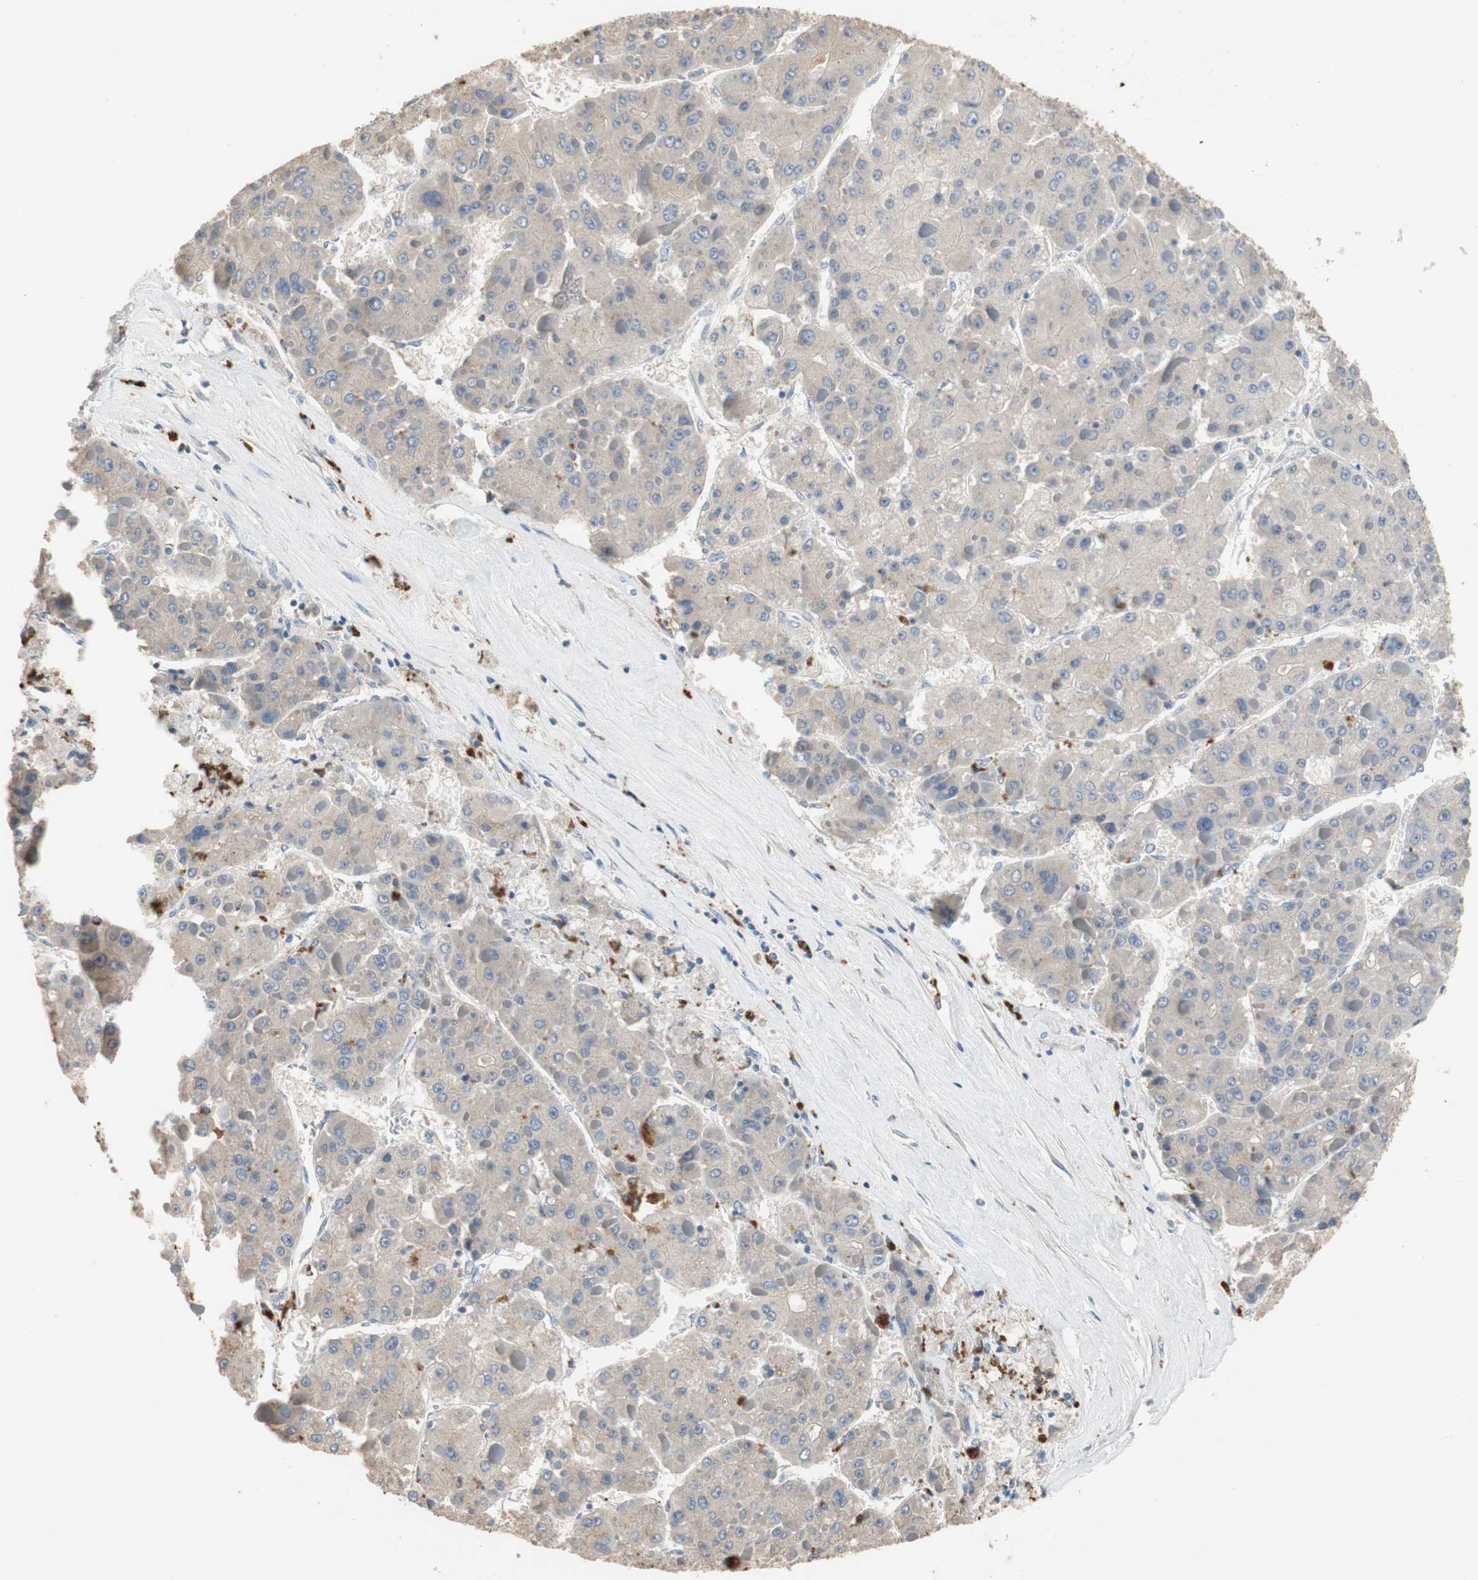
{"staining": {"intensity": "weak", "quantity": "25%-75%", "location": "cytoplasmic/membranous"}, "tissue": "liver cancer", "cell_type": "Tumor cells", "image_type": "cancer", "snomed": [{"axis": "morphology", "description": "Carcinoma, Hepatocellular, NOS"}, {"axis": "topography", "description": "Liver"}], "caption": "Protein analysis of liver hepatocellular carcinoma tissue displays weak cytoplasmic/membranous positivity in about 25%-75% of tumor cells. (brown staining indicates protein expression, while blue staining denotes nuclei).", "gene": "ADAP1", "patient": {"sex": "female", "age": 73}}